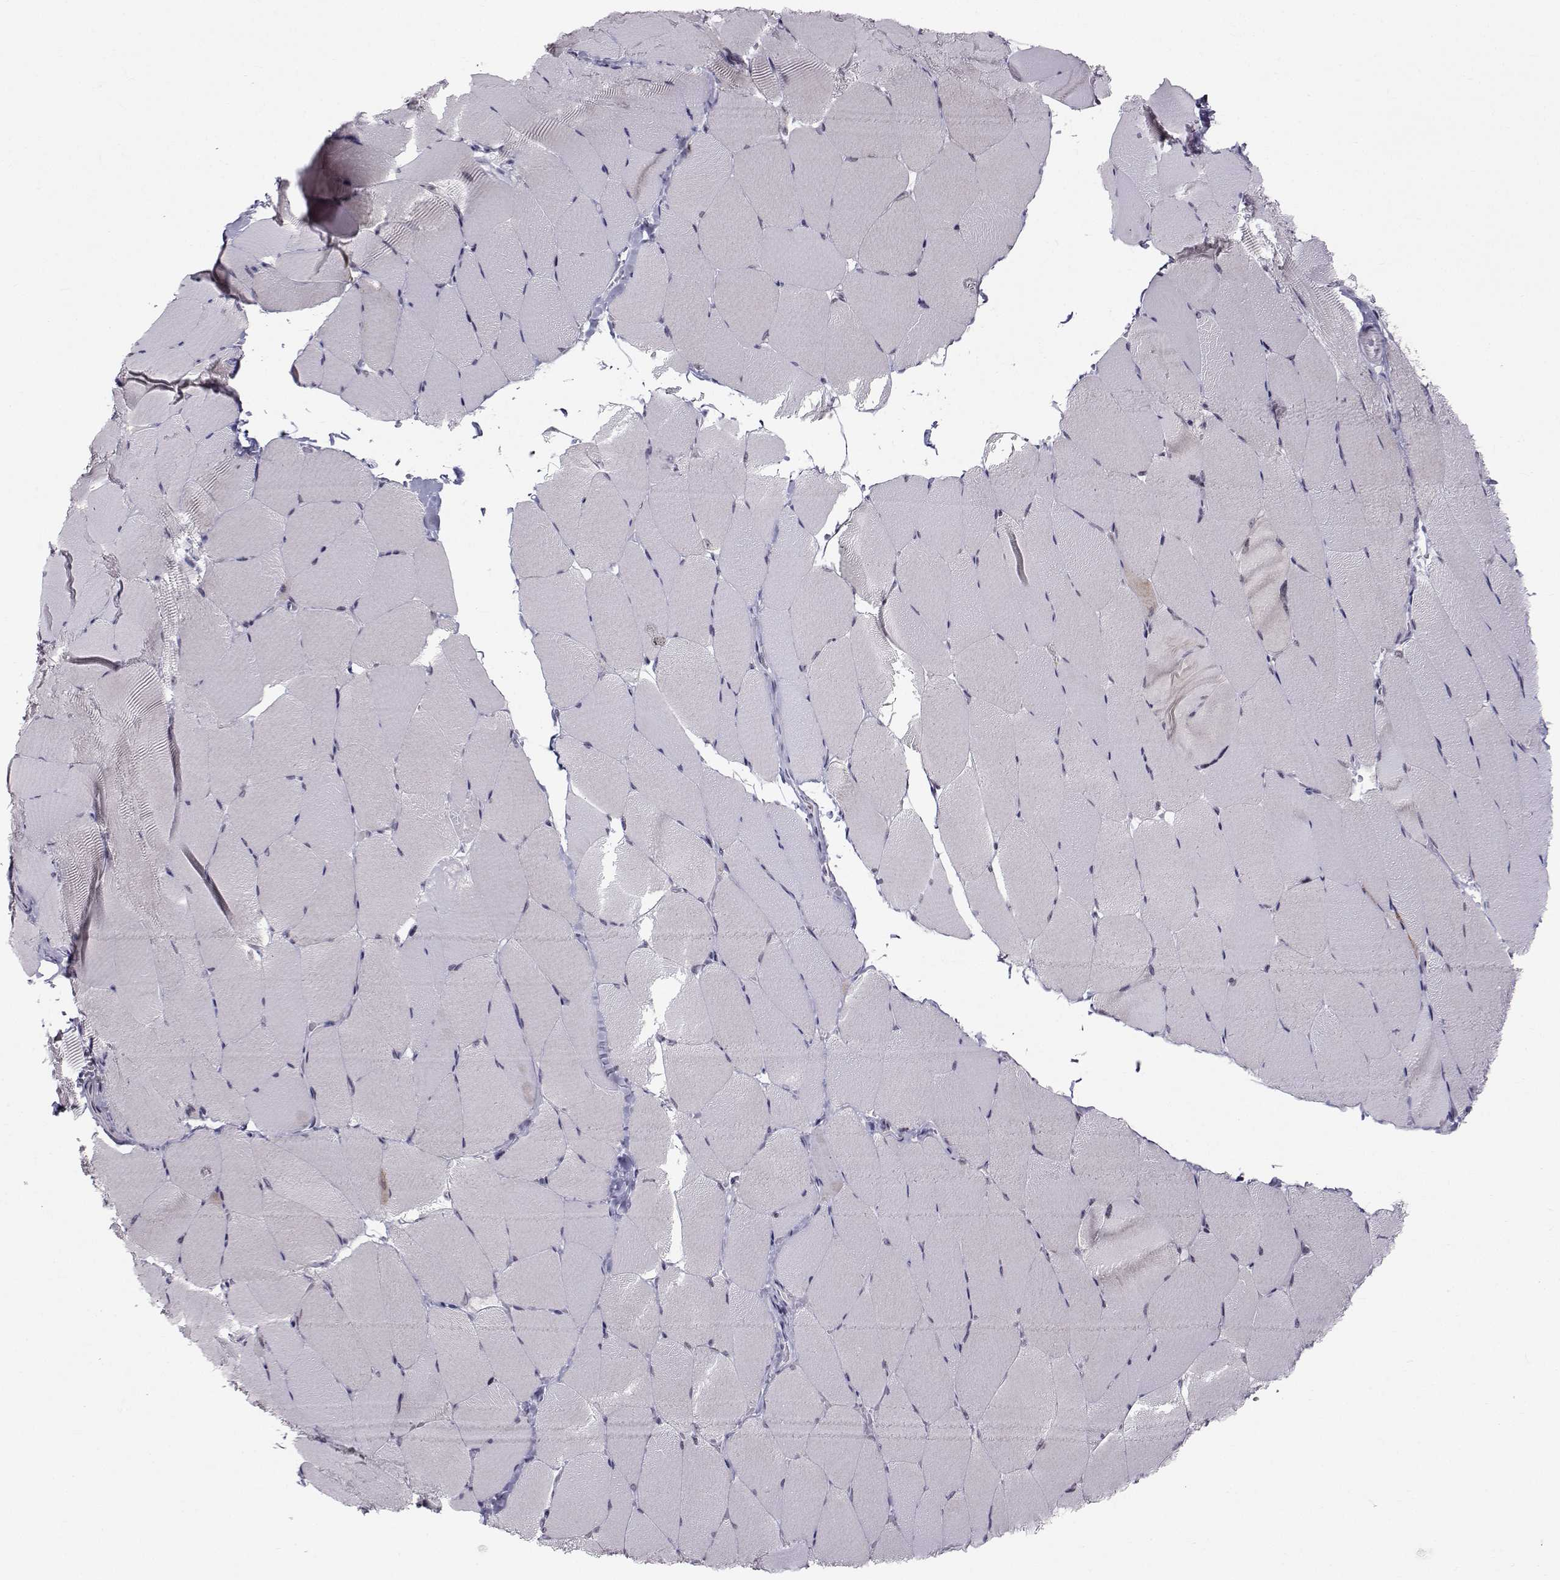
{"staining": {"intensity": "negative", "quantity": "none", "location": "none"}, "tissue": "skeletal muscle", "cell_type": "Myocytes", "image_type": "normal", "snomed": [{"axis": "morphology", "description": "Normal tissue, NOS"}, {"axis": "topography", "description": "Skeletal muscle"}], "caption": "An immunohistochemistry photomicrograph of unremarkable skeletal muscle is shown. There is no staining in myocytes of skeletal muscle.", "gene": "MARCHF4", "patient": {"sex": "female", "age": 37}}